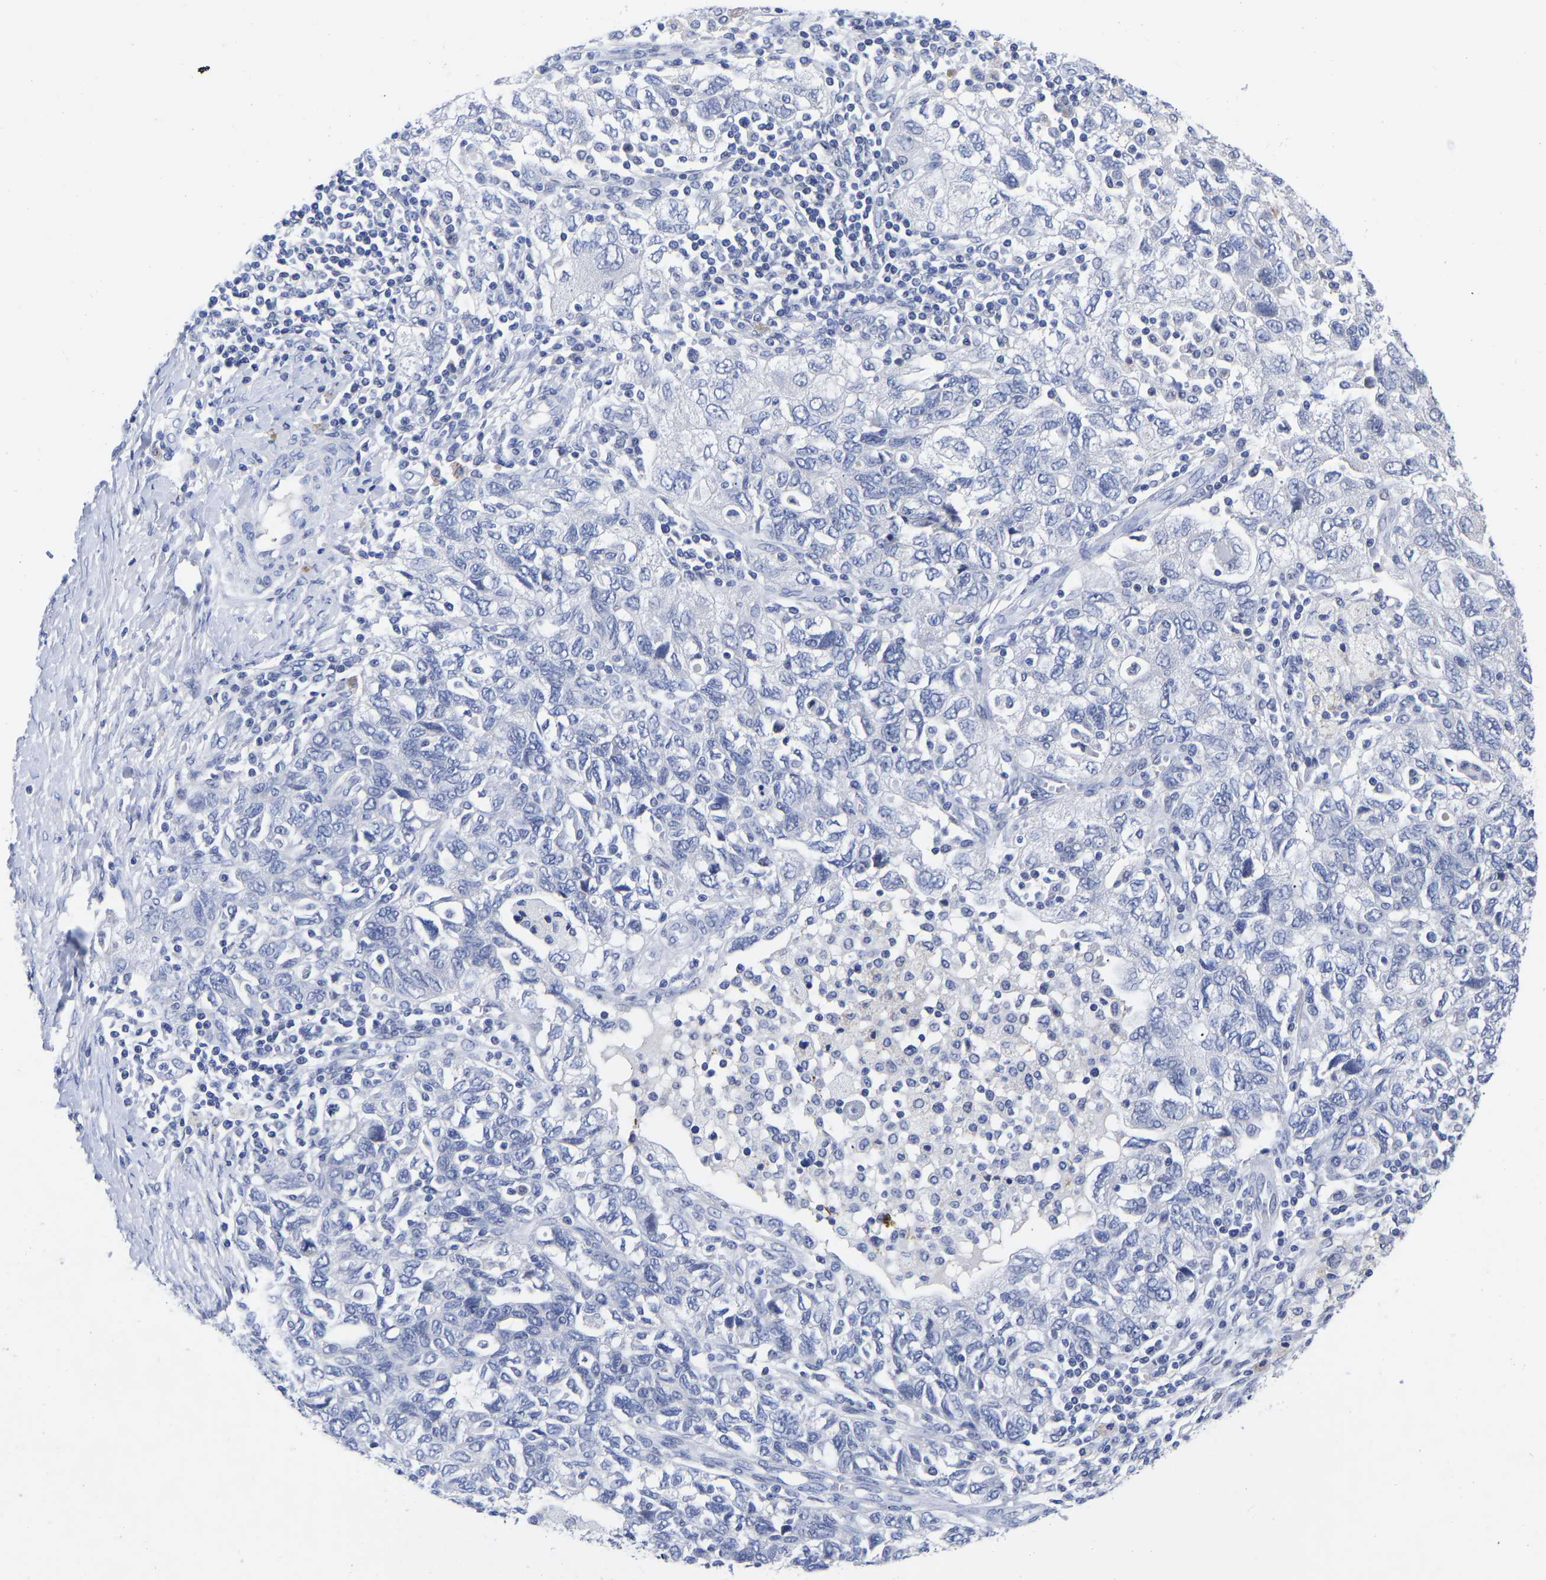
{"staining": {"intensity": "negative", "quantity": "none", "location": "none"}, "tissue": "ovarian cancer", "cell_type": "Tumor cells", "image_type": "cancer", "snomed": [{"axis": "morphology", "description": "Carcinoma, NOS"}, {"axis": "morphology", "description": "Cystadenocarcinoma, serous, NOS"}, {"axis": "topography", "description": "Ovary"}], "caption": "Ovarian serous cystadenocarcinoma stained for a protein using IHC exhibits no staining tumor cells.", "gene": "GPA33", "patient": {"sex": "female", "age": 69}}